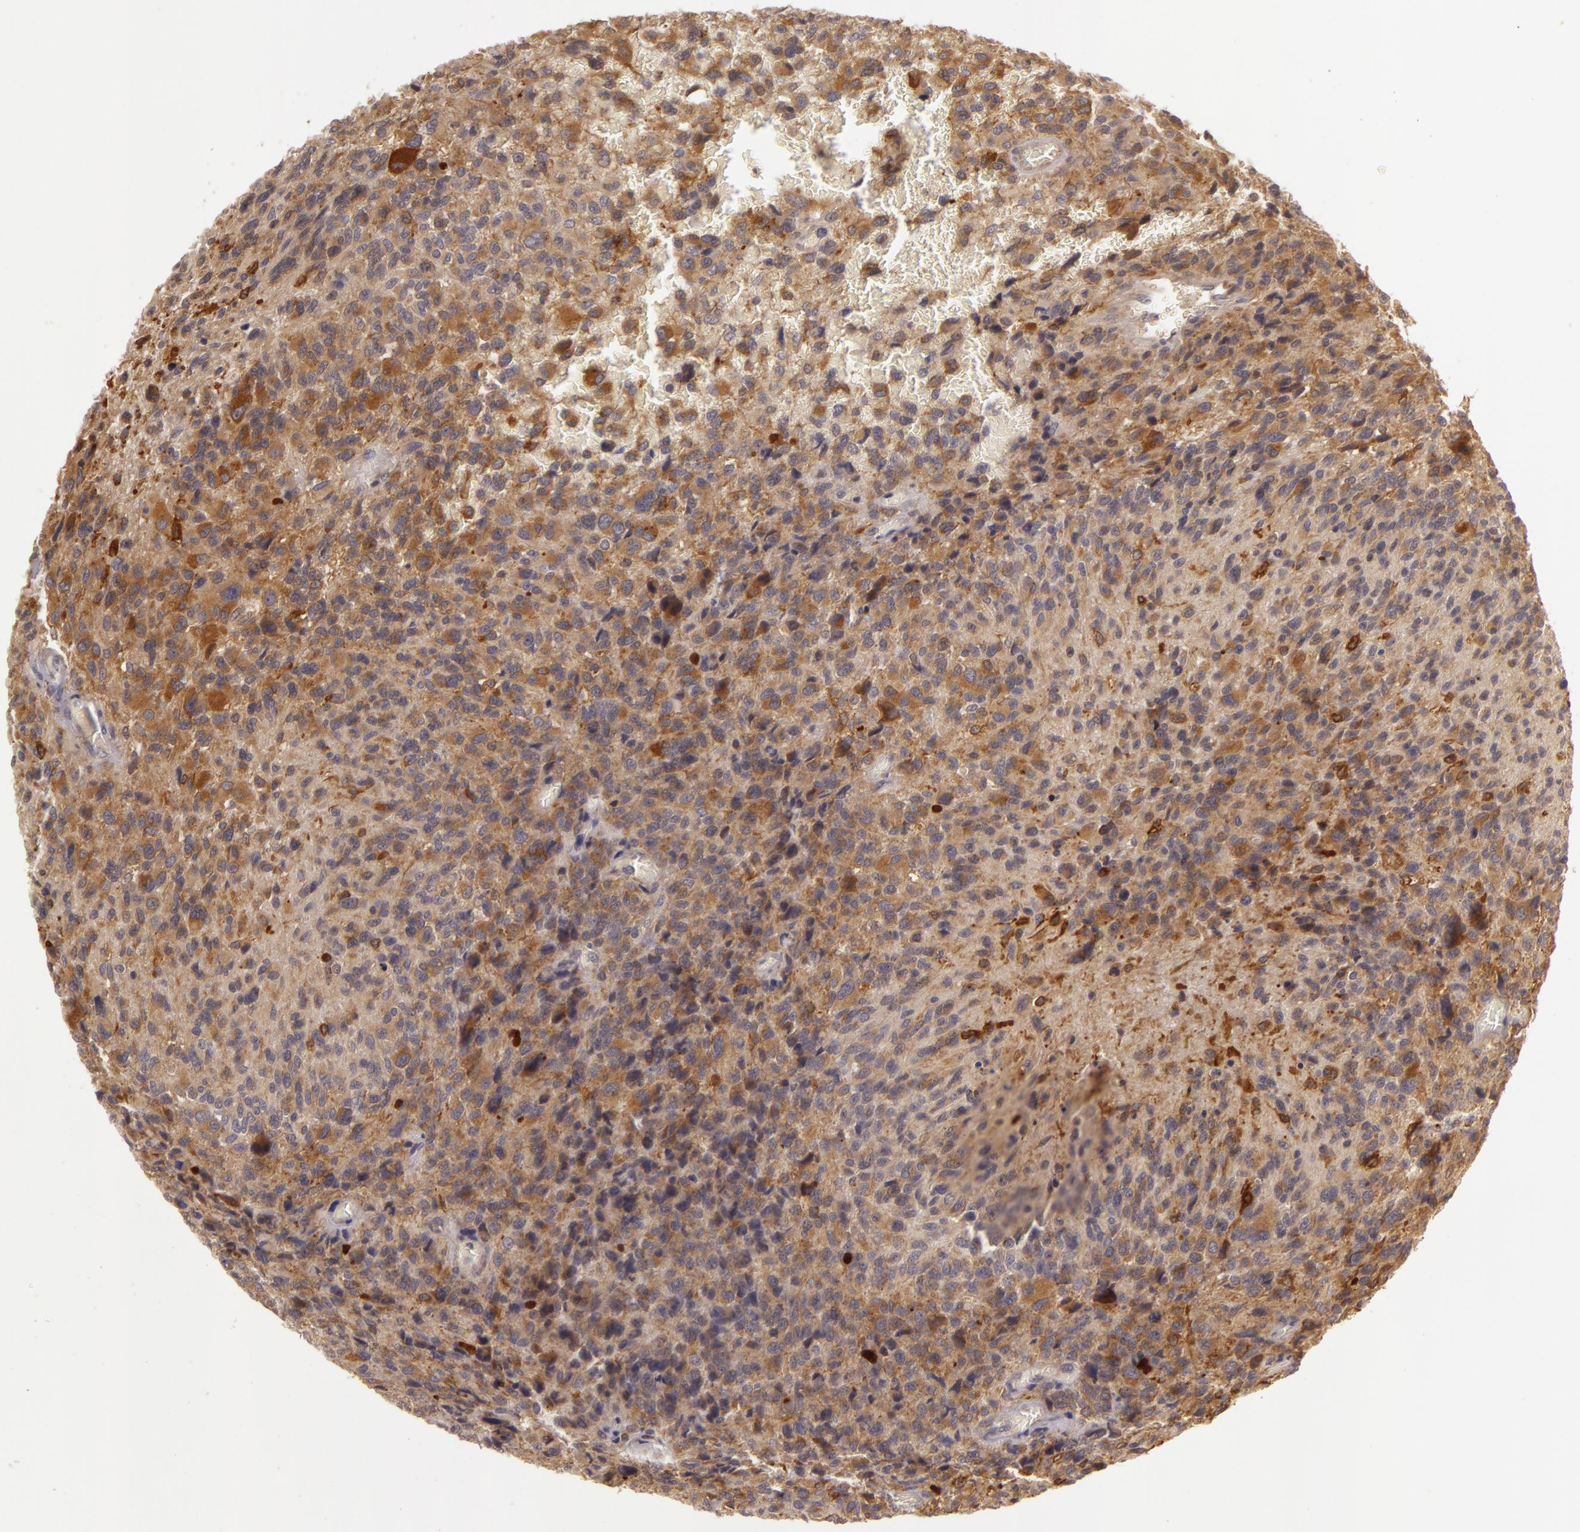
{"staining": {"intensity": "moderate", "quantity": "25%-75%", "location": "cytoplasmic/membranous"}, "tissue": "glioma", "cell_type": "Tumor cells", "image_type": "cancer", "snomed": [{"axis": "morphology", "description": "Glioma, malignant, High grade"}, {"axis": "topography", "description": "Brain"}], "caption": "High-grade glioma (malignant) stained for a protein (brown) demonstrates moderate cytoplasmic/membranous positive positivity in approximately 25%-75% of tumor cells.", "gene": "PPP1R3F", "patient": {"sex": "male", "age": 69}}